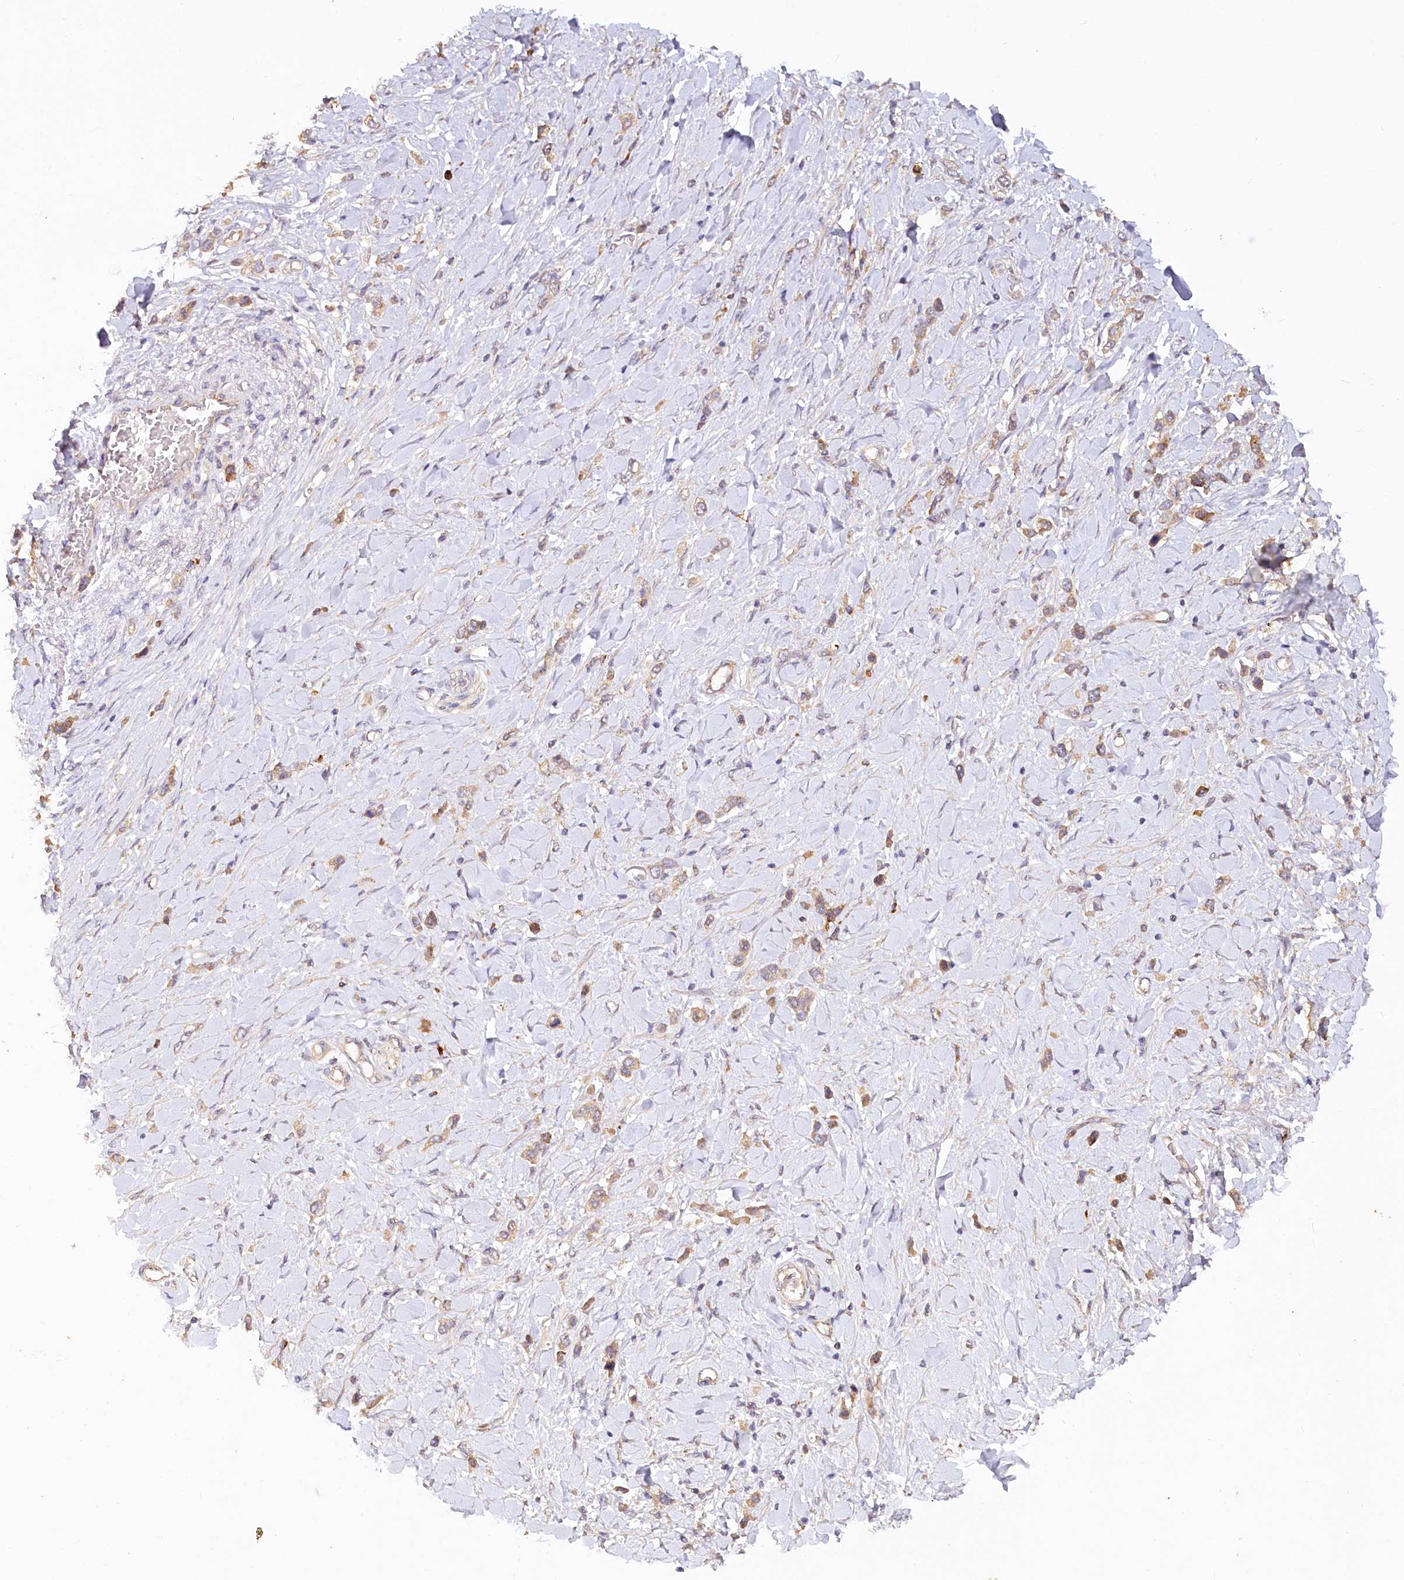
{"staining": {"intensity": "moderate", "quantity": ">75%", "location": "cytoplasmic/membranous"}, "tissue": "stomach cancer", "cell_type": "Tumor cells", "image_type": "cancer", "snomed": [{"axis": "morphology", "description": "Normal tissue, NOS"}, {"axis": "morphology", "description": "Adenocarcinoma, NOS"}, {"axis": "topography", "description": "Stomach, upper"}, {"axis": "topography", "description": "Stomach"}], "caption": "Stomach adenocarcinoma tissue displays moderate cytoplasmic/membranous expression in approximately >75% of tumor cells (DAB (3,3'-diaminobenzidine) = brown stain, brightfield microscopy at high magnification).", "gene": "IRAK1BP1", "patient": {"sex": "female", "age": 65}}